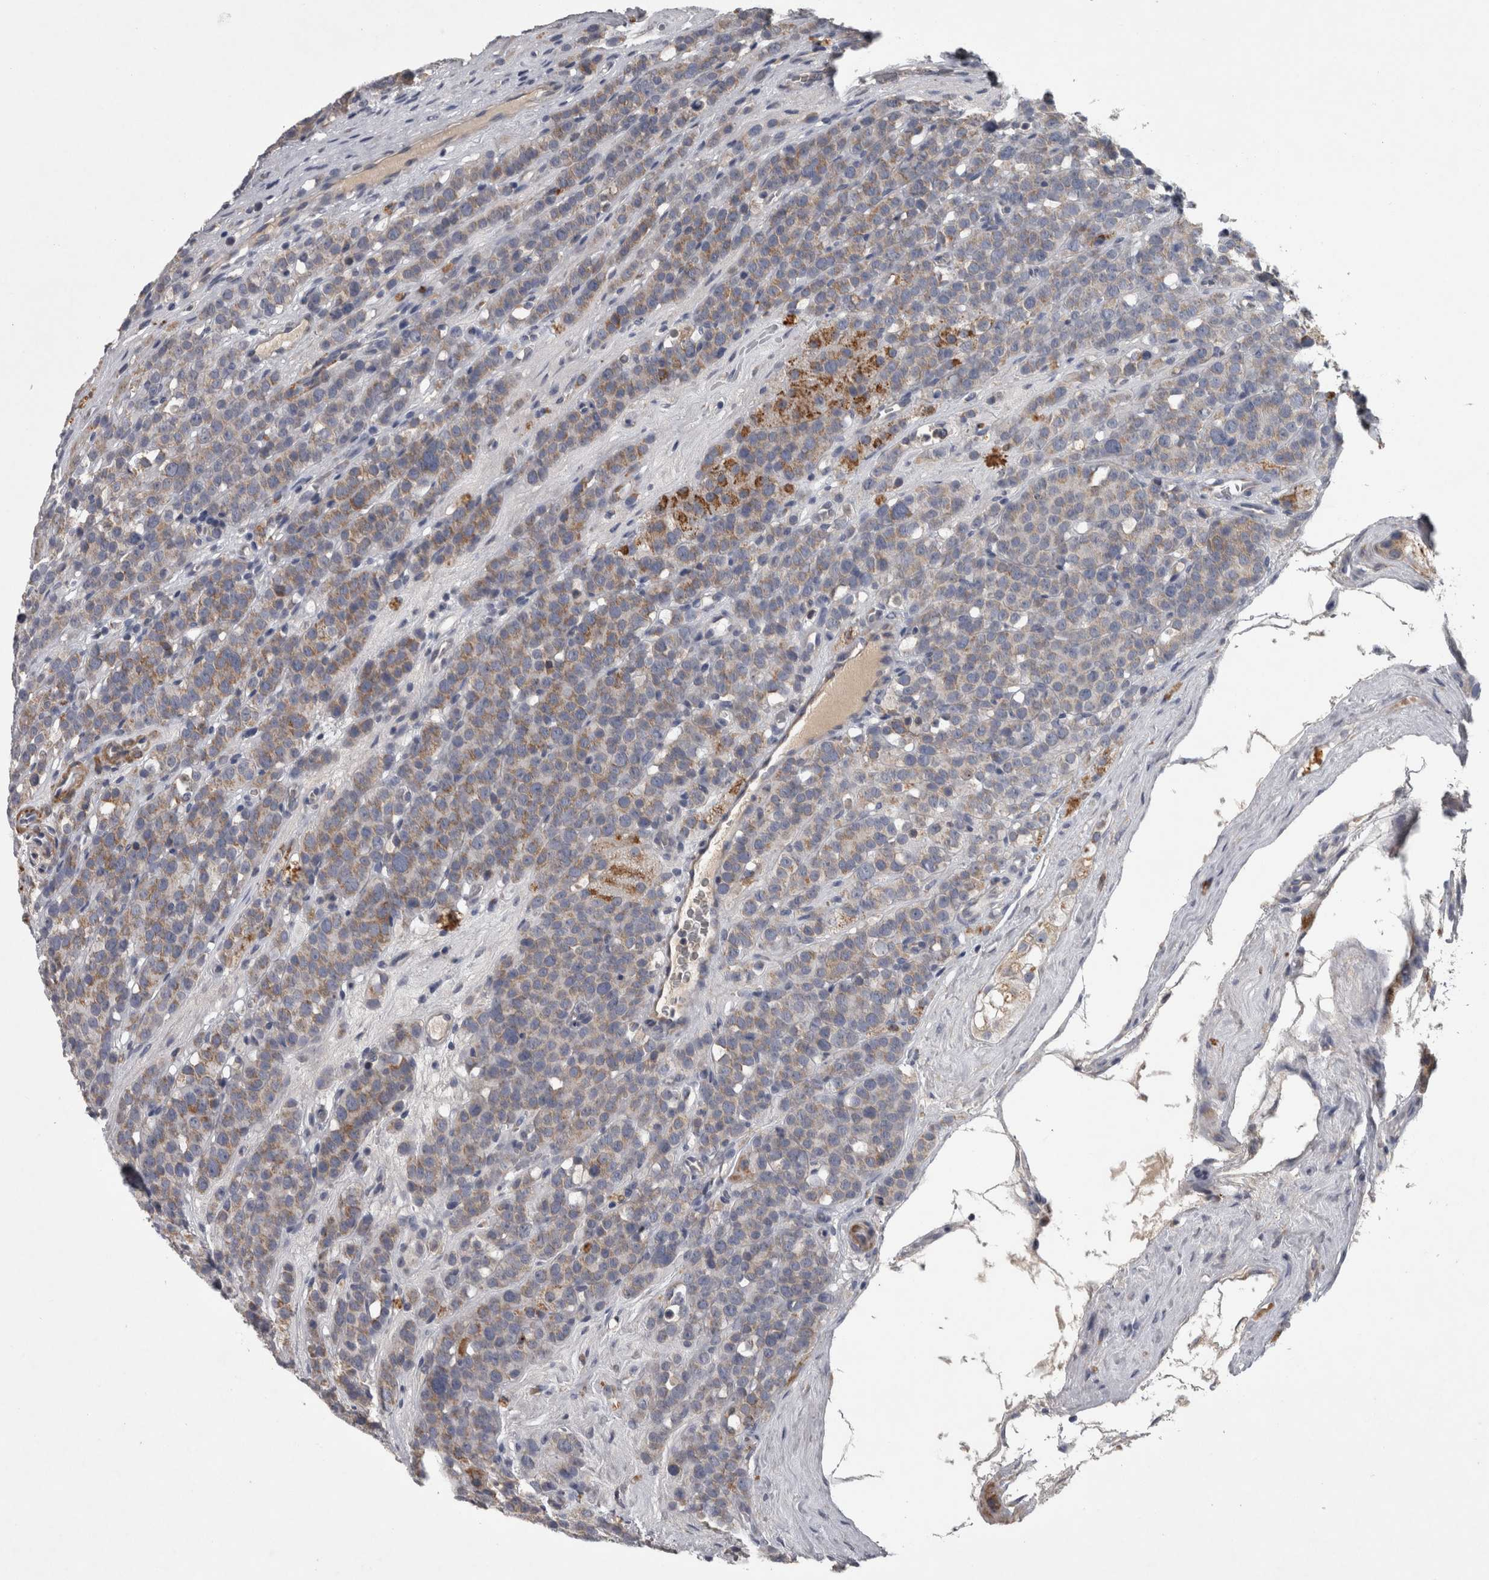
{"staining": {"intensity": "moderate", "quantity": "25%-75%", "location": "cytoplasmic/membranous"}, "tissue": "testis cancer", "cell_type": "Tumor cells", "image_type": "cancer", "snomed": [{"axis": "morphology", "description": "Seminoma, NOS"}, {"axis": "topography", "description": "Testis"}], "caption": "An immunohistochemistry image of neoplastic tissue is shown. Protein staining in brown labels moderate cytoplasmic/membranous positivity in testis seminoma within tumor cells.", "gene": "DBT", "patient": {"sex": "male", "age": 71}}